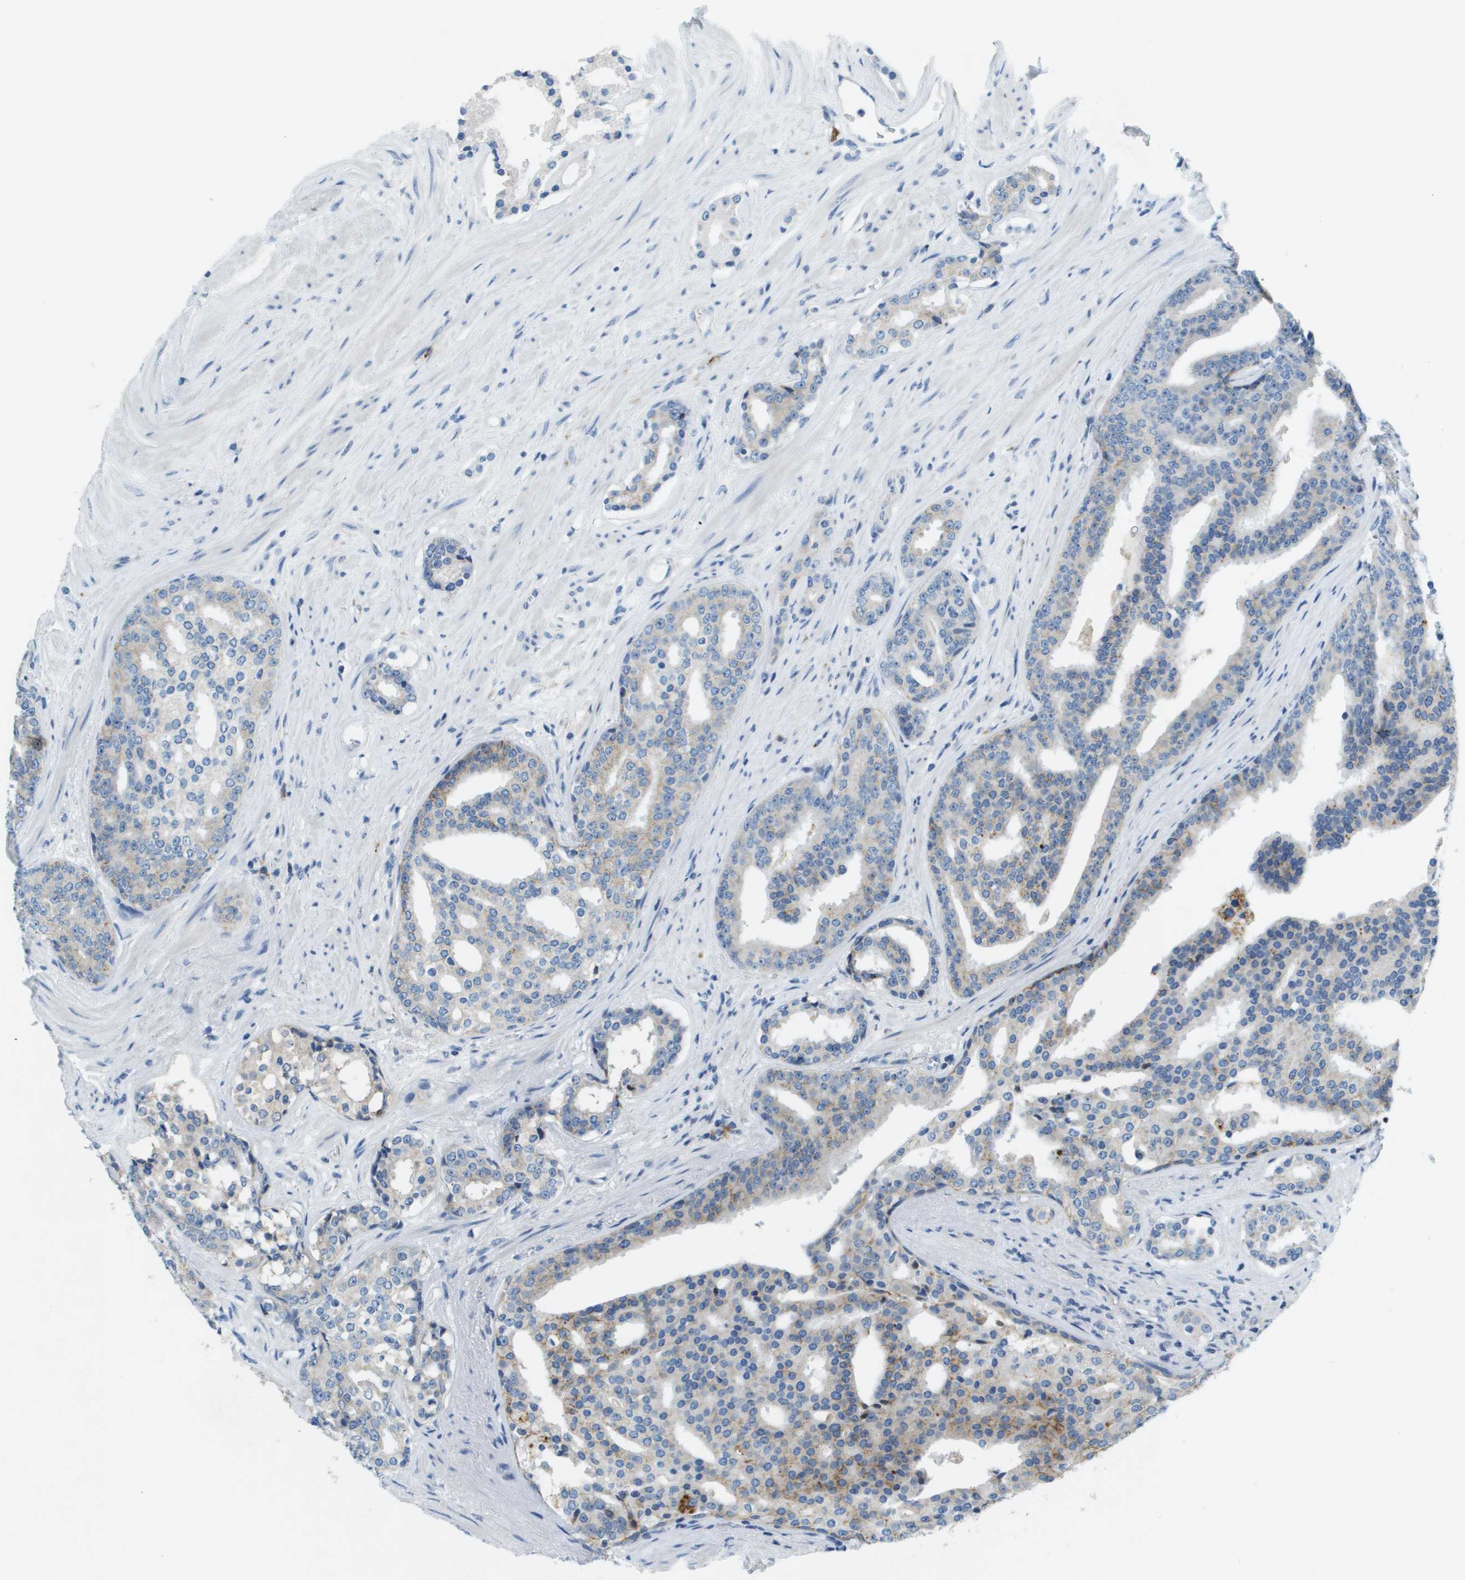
{"staining": {"intensity": "weak", "quantity": "<25%", "location": "cytoplasmic/membranous"}, "tissue": "prostate cancer", "cell_type": "Tumor cells", "image_type": "cancer", "snomed": [{"axis": "morphology", "description": "Adenocarcinoma, High grade"}, {"axis": "topography", "description": "Prostate"}], "caption": "A micrograph of prostate cancer stained for a protein reveals no brown staining in tumor cells.", "gene": "SDC1", "patient": {"sex": "male", "age": 71}}